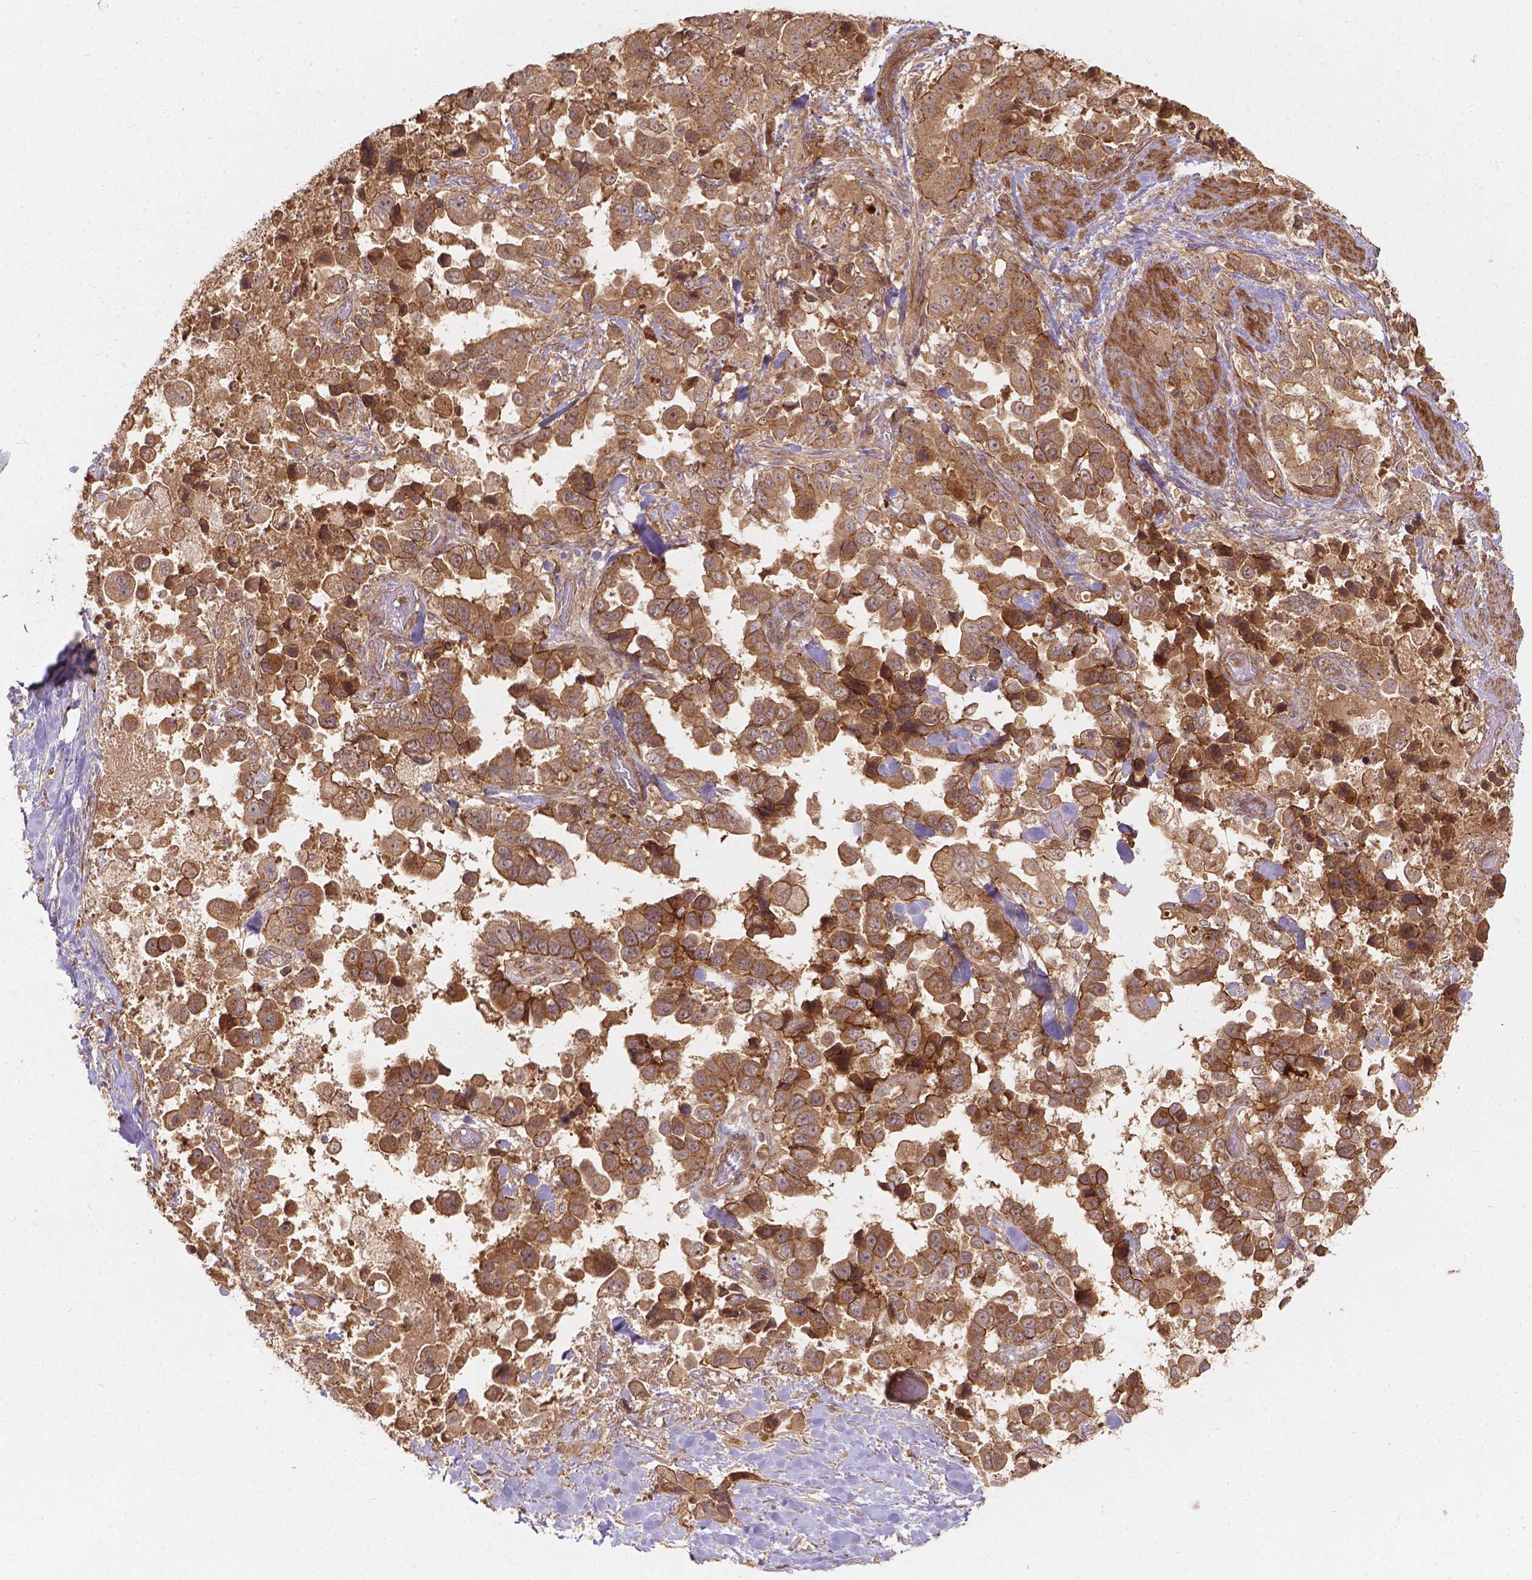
{"staining": {"intensity": "moderate", "quantity": ">75%", "location": "cytoplasmic/membranous"}, "tissue": "stomach cancer", "cell_type": "Tumor cells", "image_type": "cancer", "snomed": [{"axis": "morphology", "description": "Adenocarcinoma, NOS"}, {"axis": "topography", "description": "Stomach"}], "caption": "Immunohistochemistry micrograph of adenocarcinoma (stomach) stained for a protein (brown), which demonstrates medium levels of moderate cytoplasmic/membranous expression in about >75% of tumor cells.", "gene": "XPR1", "patient": {"sex": "male", "age": 59}}